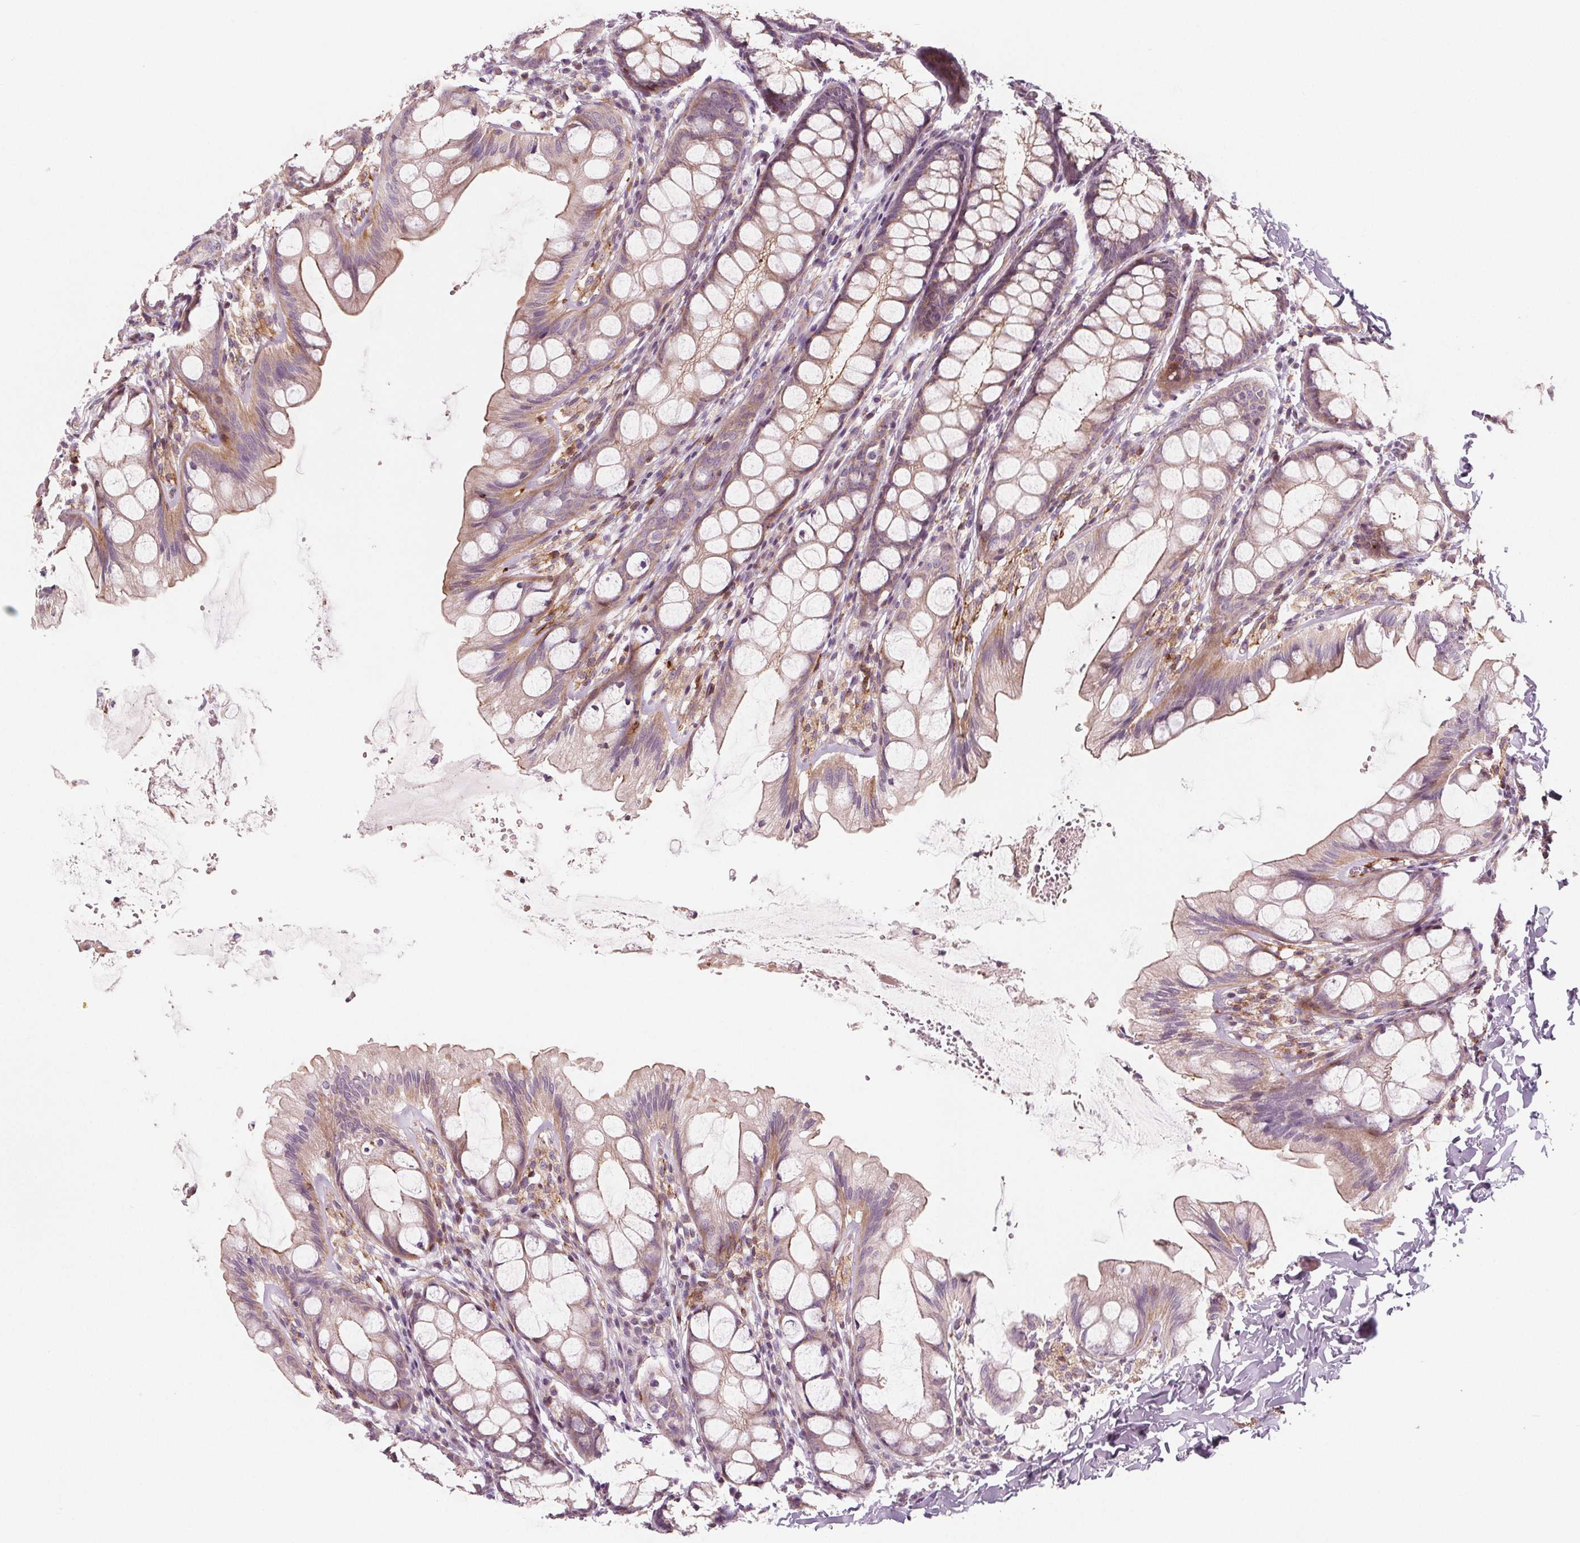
{"staining": {"intensity": "weak", "quantity": "25%-75%", "location": "cytoplasmic/membranous"}, "tissue": "colon", "cell_type": "Endothelial cells", "image_type": "normal", "snomed": [{"axis": "morphology", "description": "Normal tissue, NOS"}, {"axis": "topography", "description": "Colon"}], "caption": "A high-resolution micrograph shows immunohistochemistry (IHC) staining of unremarkable colon, which shows weak cytoplasmic/membranous positivity in approximately 25%-75% of endothelial cells.", "gene": "ADAM33", "patient": {"sex": "male", "age": 47}}